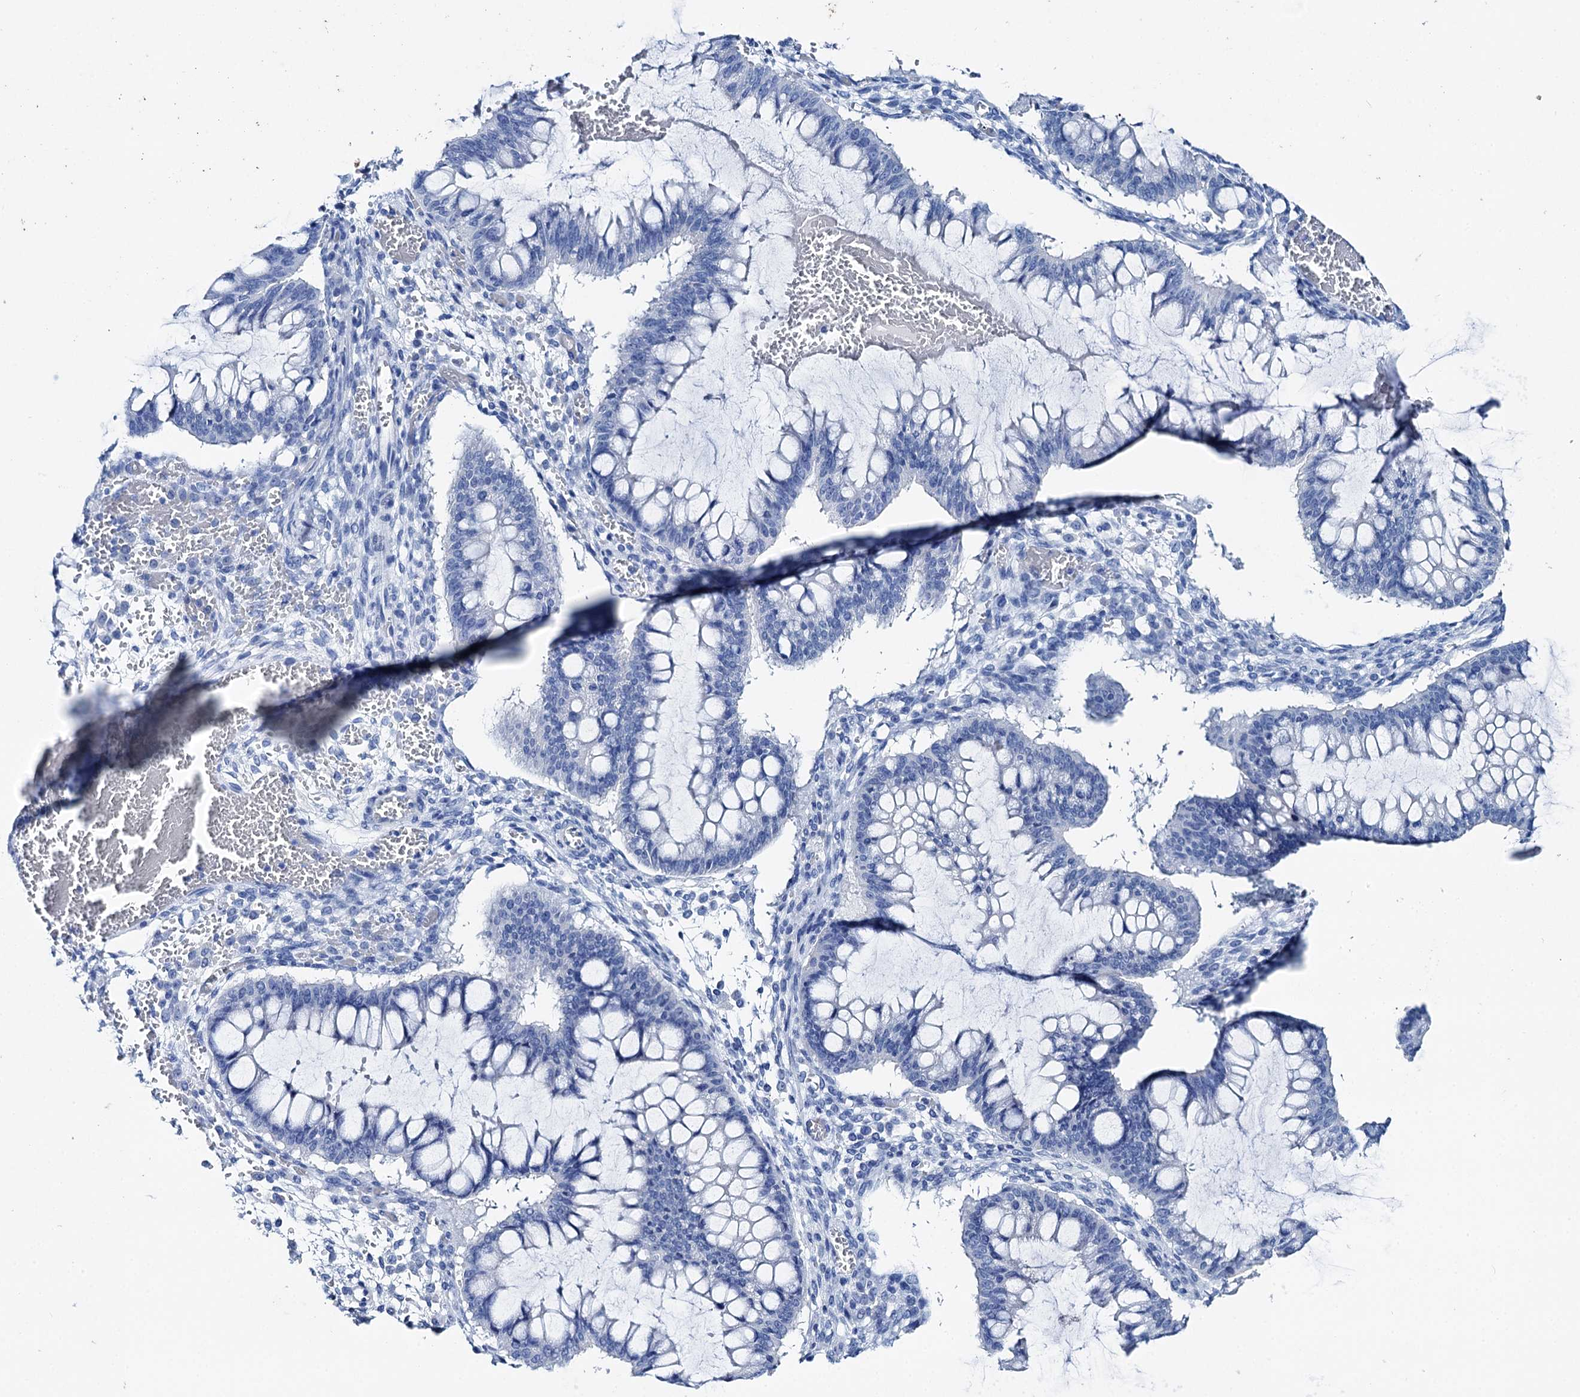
{"staining": {"intensity": "negative", "quantity": "none", "location": "none"}, "tissue": "ovarian cancer", "cell_type": "Tumor cells", "image_type": "cancer", "snomed": [{"axis": "morphology", "description": "Cystadenocarcinoma, mucinous, NOS"}, {"axis": "topography", "description": "Ovary"}], "caption": "Tumor cells show no significant positivity in ovarian cancer.", "gene": "BRINP1", "patient": {"sex": "female", "age": 73}}